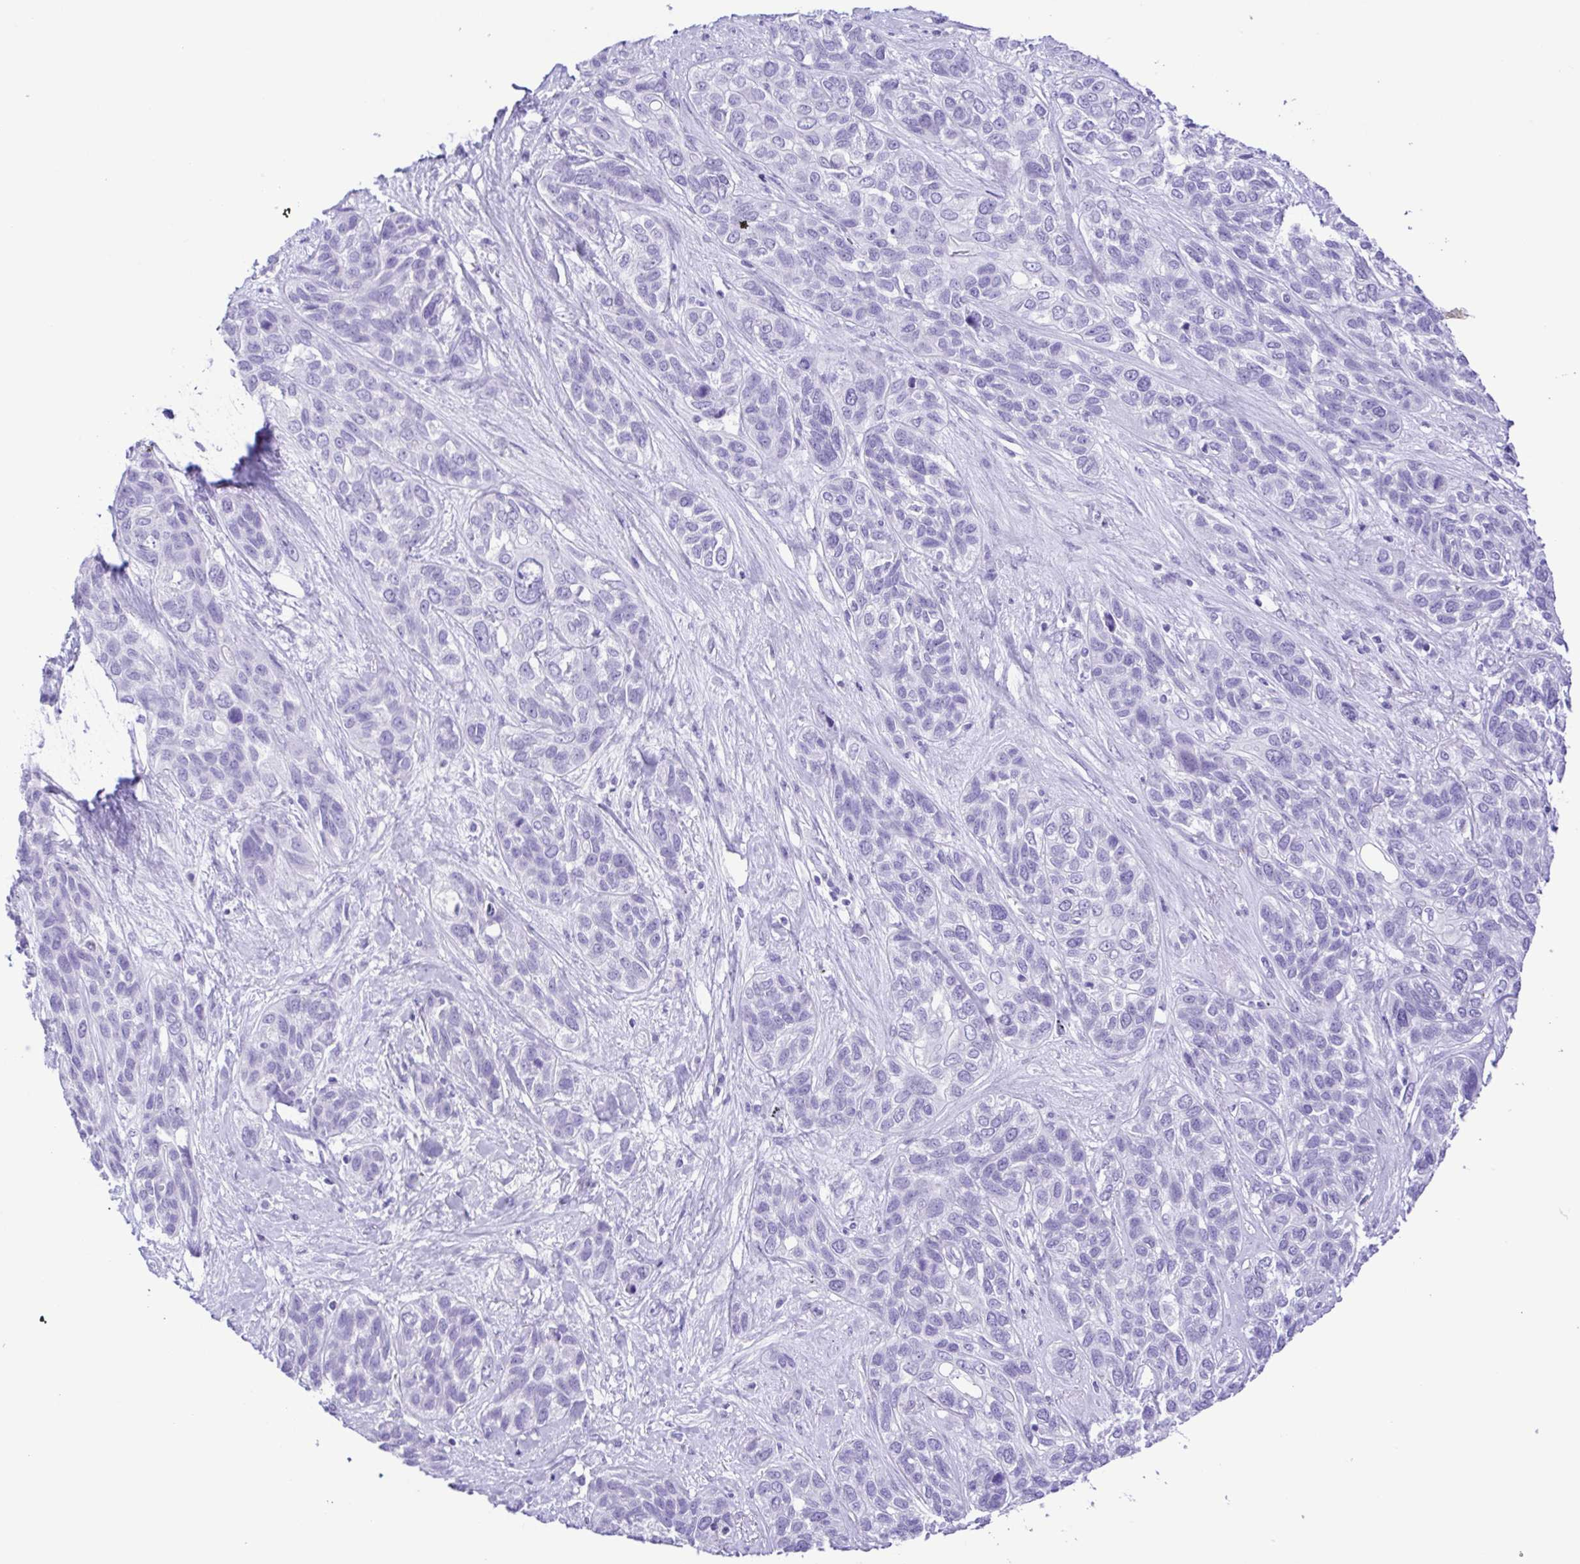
{"staining": {"intensity": "negative", "quantity": "none", "location": "none"}, "tissue": "lung cancer", "cell_type": "Tumor cells", "image_type": "cancer", "snomed": [{"axis": "morphology", "description": "Squamous cell carcinoma, NOS"}, {"axis": "topography", "description": "Lung"}], "caption": "Tumor cells show no significant protein expression in lung cancer (squamous cell carcinoma).", "gene": "CASP14", "patient": {"sex": "female", "age": 70}}